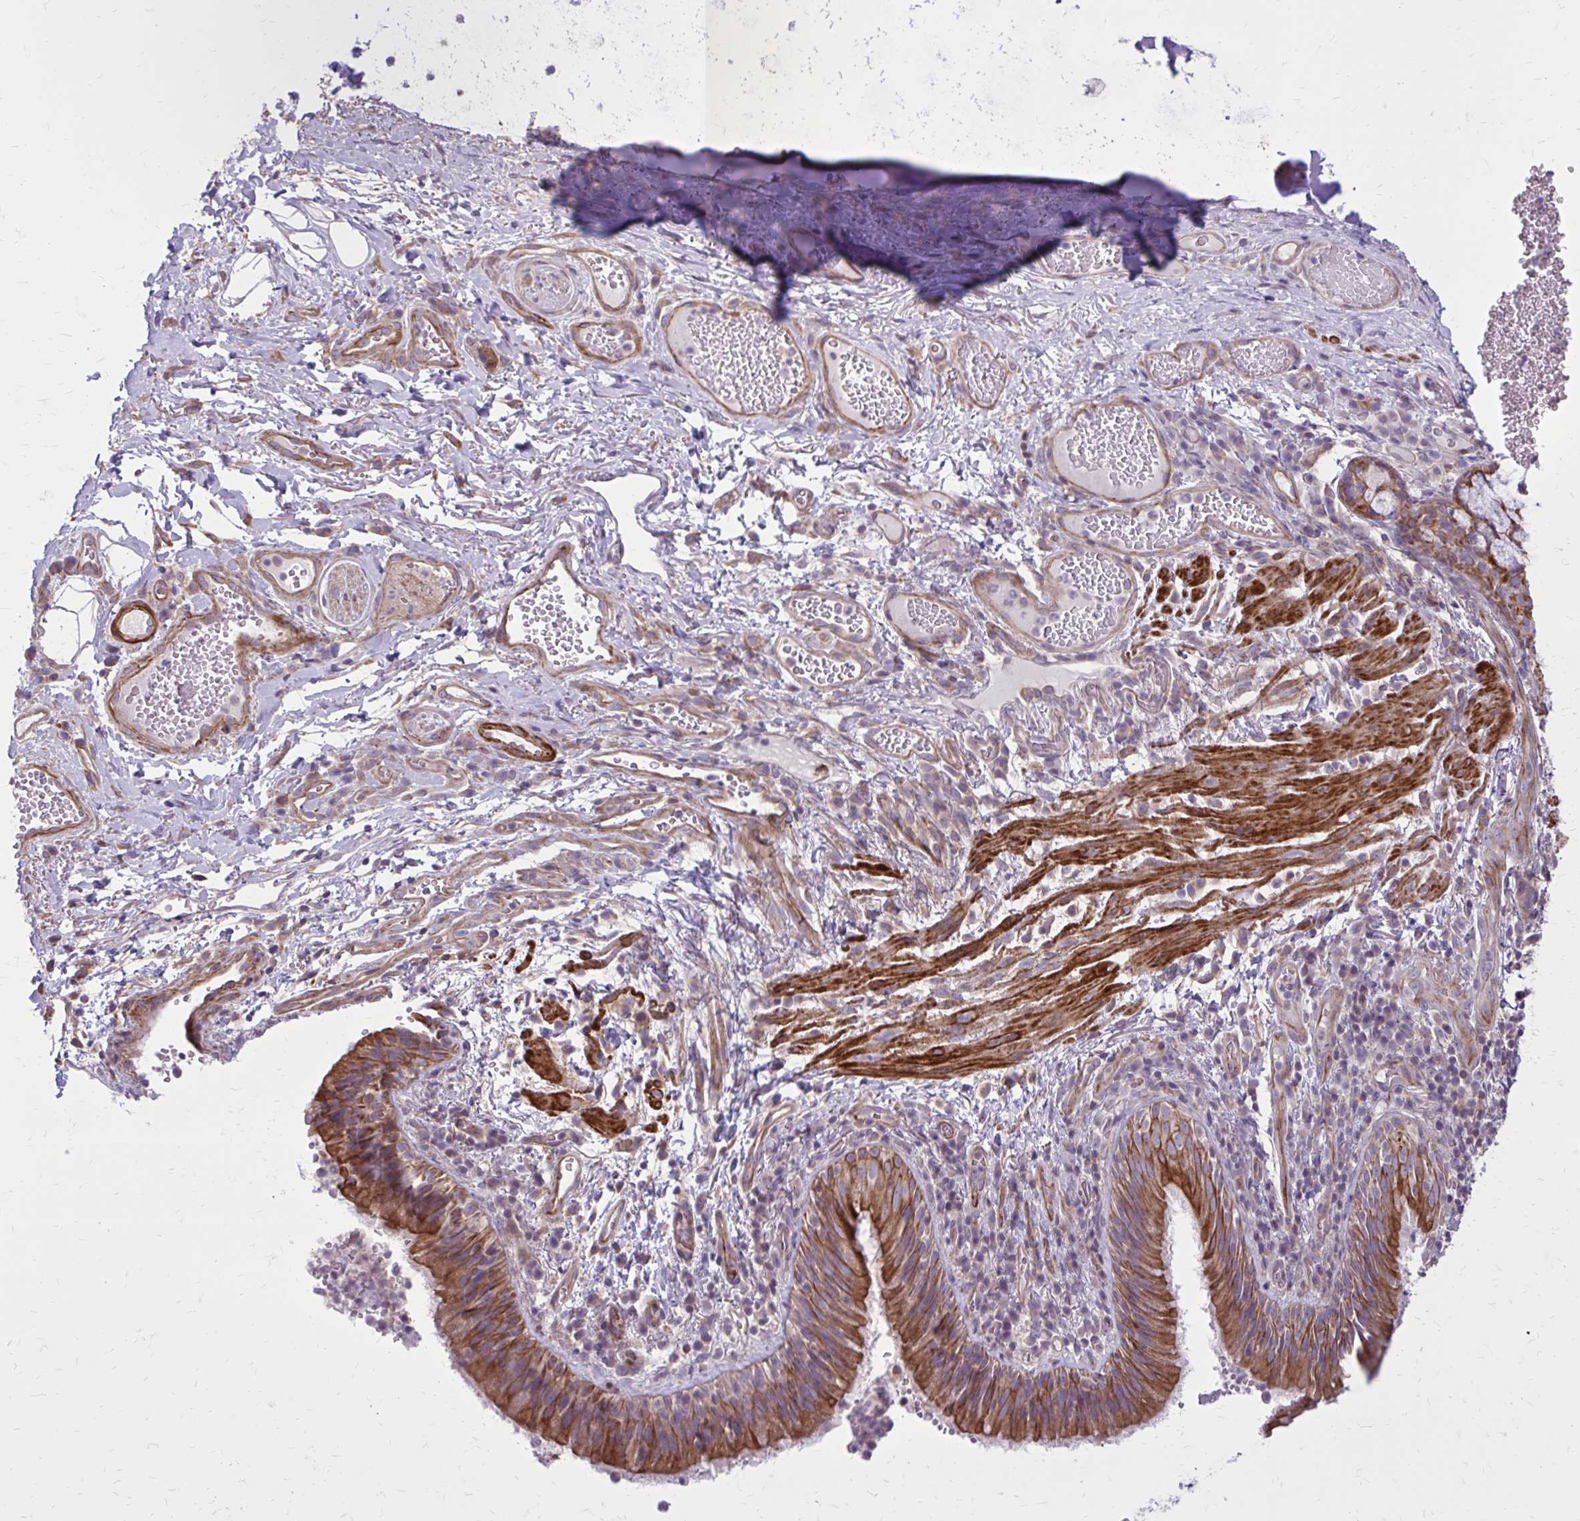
{"staining": {"intensity": "moderate", "quantity": ">75%", "location": "cytoplasmic/membranous"}, "tissue": "bronchus", "cell_type": "Respiratory epithelial cells", "image_type": "normal", "snomed": [{"axis": "morphology", "description": "Normal tissue, NOS"}, {"axis": "topography", "description": "Lymph node"}, {"axis": "topography", "description": "Bronchus"}], "caption": "A brown stain labels moderate cytoplasmic/membranous positivity of a protein in respiratory epithelial cells of benign human bronchus. (IHC, brightfield microscopy, high magnification).", "gene": "FAP", "patient": {"sex": "male", "age": 56}}